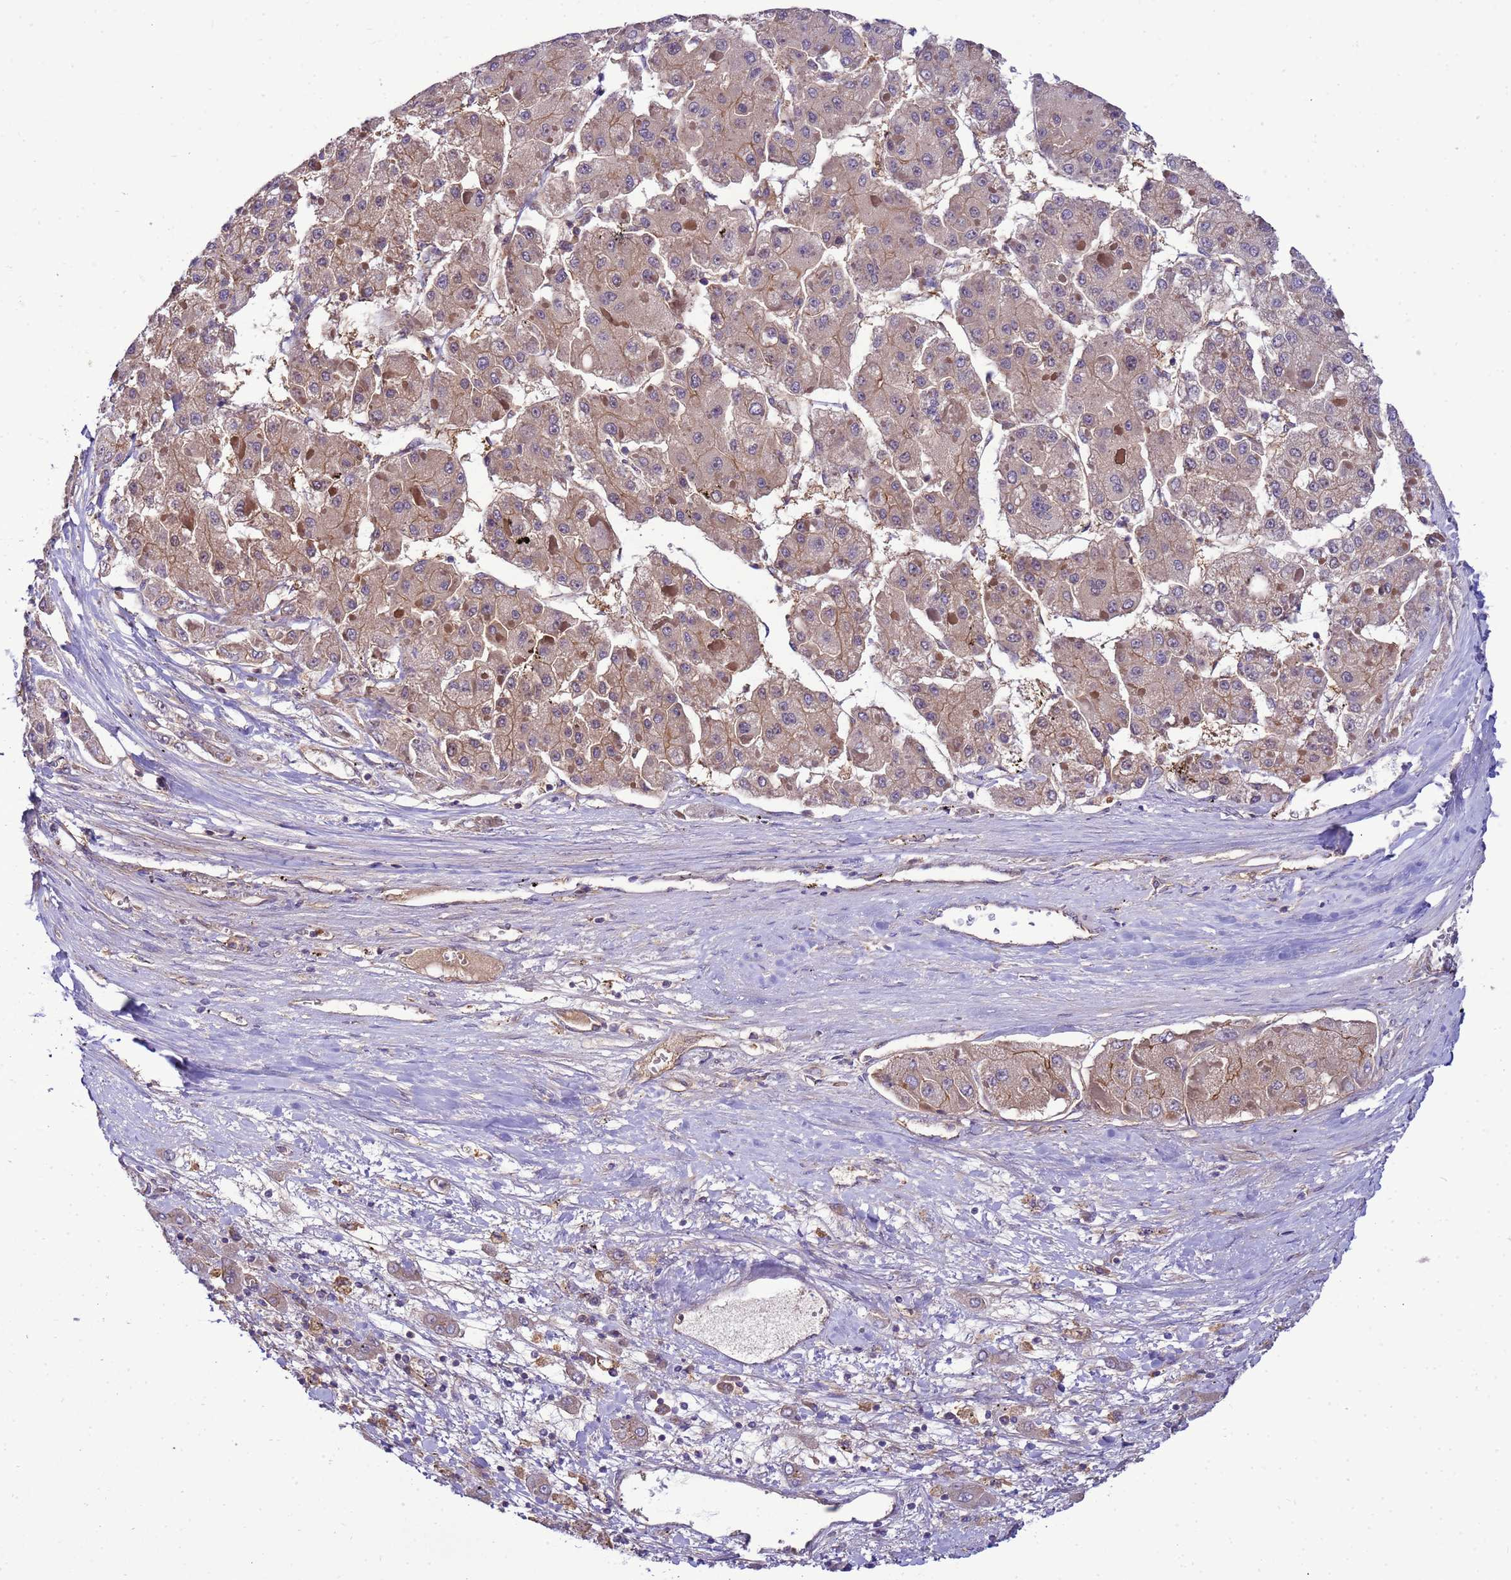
{"staining": {"intensity": "moderate", "quantity": "25%-75%", "location": "cytoplasmic/membranous"}, "tissue": "liver cancer", "cell_type": "Tumor cells", "image_type": "cancer", "snomed": [{"axis": "morphology", "description": "Carcinoma, Hepatocellular, NOS"}, {"axis": "topography", "description": "Liver"}], "caption": "Immunohistochemical staining of liver cancer shows moderate cytoplasmic/membranous protein expression in about 25%-75% of tumor cells.", "gene": "SMCO3", "patient": {"sex": "female", "age": 73}}